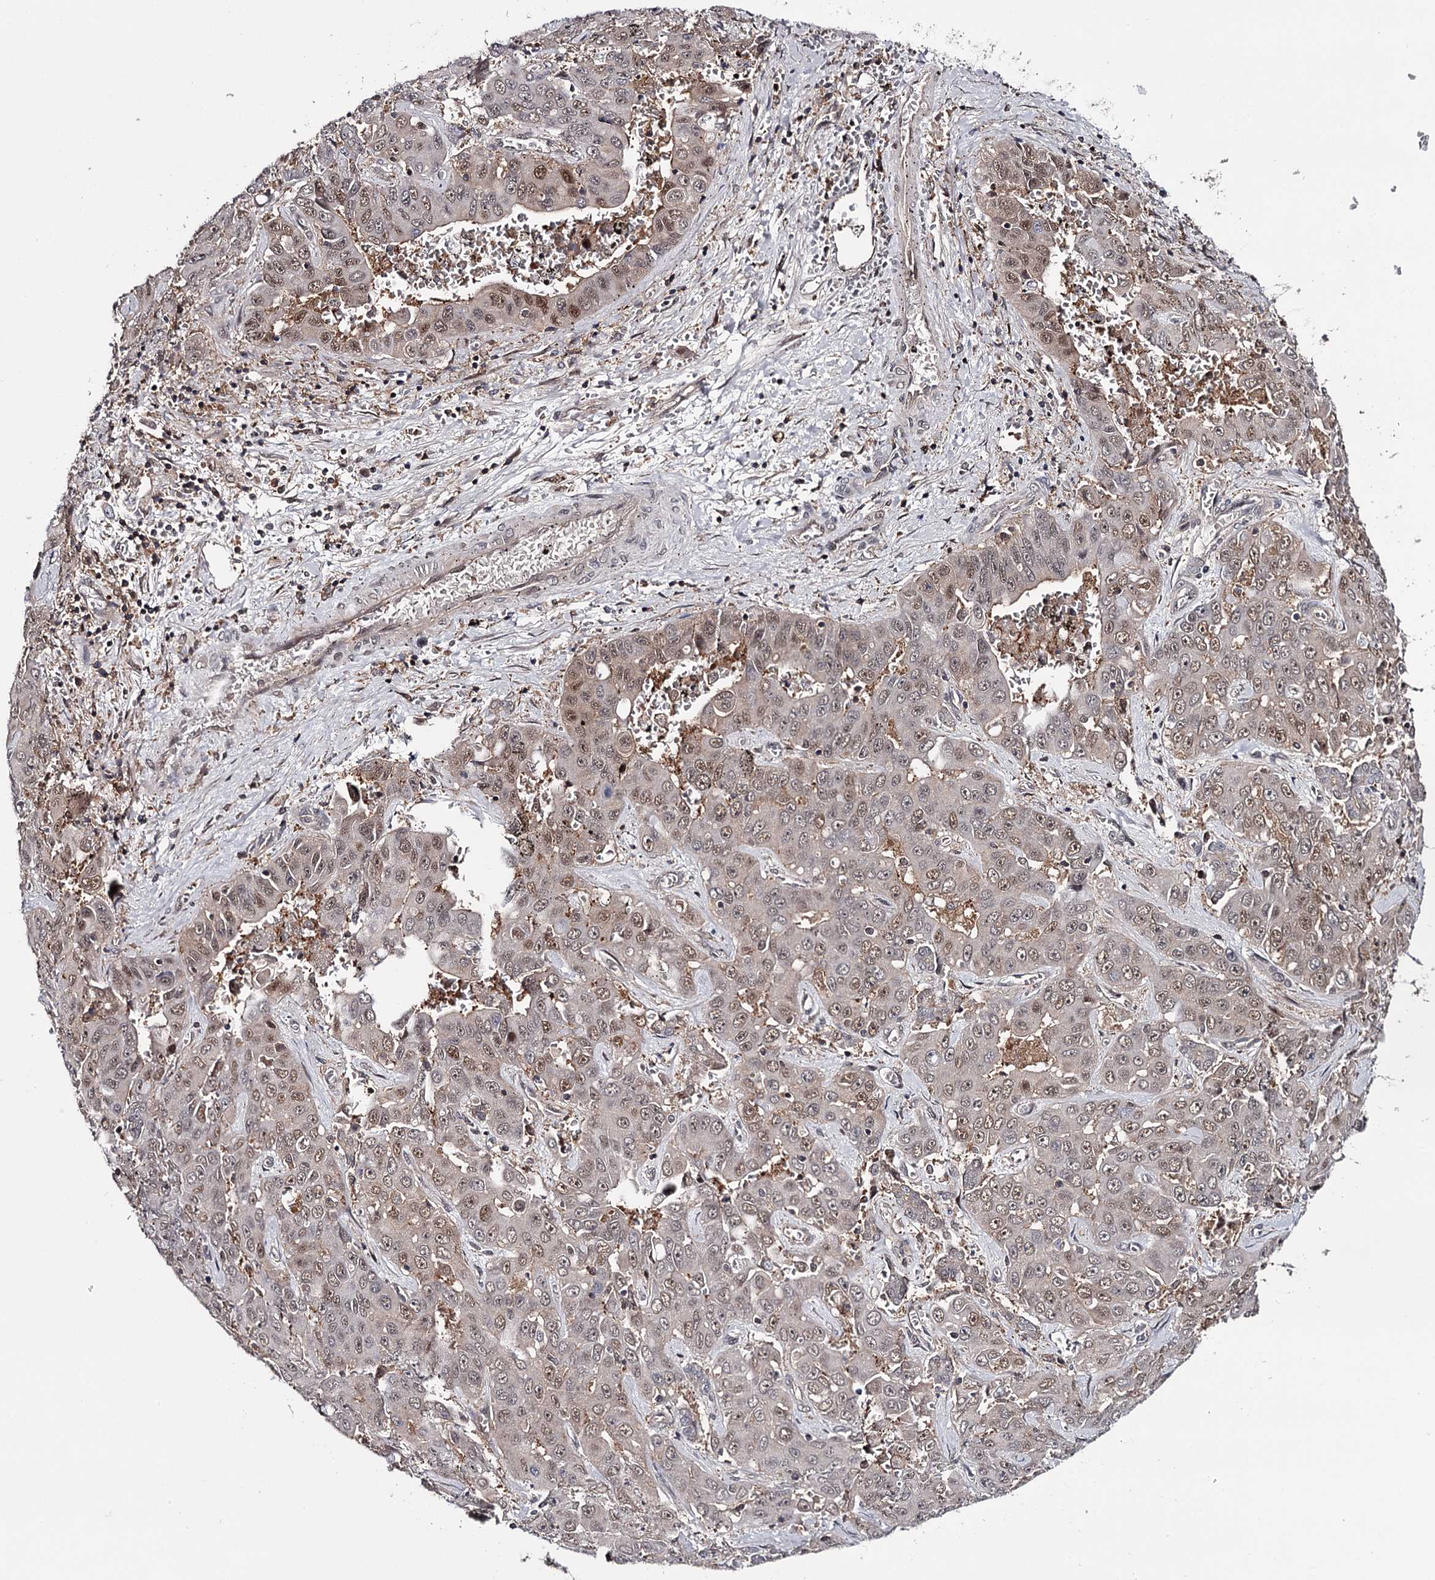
{"staining": {"intensity": "moderate", "quantity": "25%-75%", "location": "nuclear"}, "tissue": "liver cancer", "cell_type": "Tumor cells", "image_type": "cancer", "snomed": [{"axis": "morphology", "description": "Cholangiocarcinoma"}, {"axis": "topography", "description": "Liver"}], "caption": "Cholangiocarcinoma (liver) tissue shows moderate nuclear staining in about 25%-75% of tumor cells, visualized by immunohistochemistry.", "gene": "GTSF1", "patient": {"sex": "female", "age": 52}}